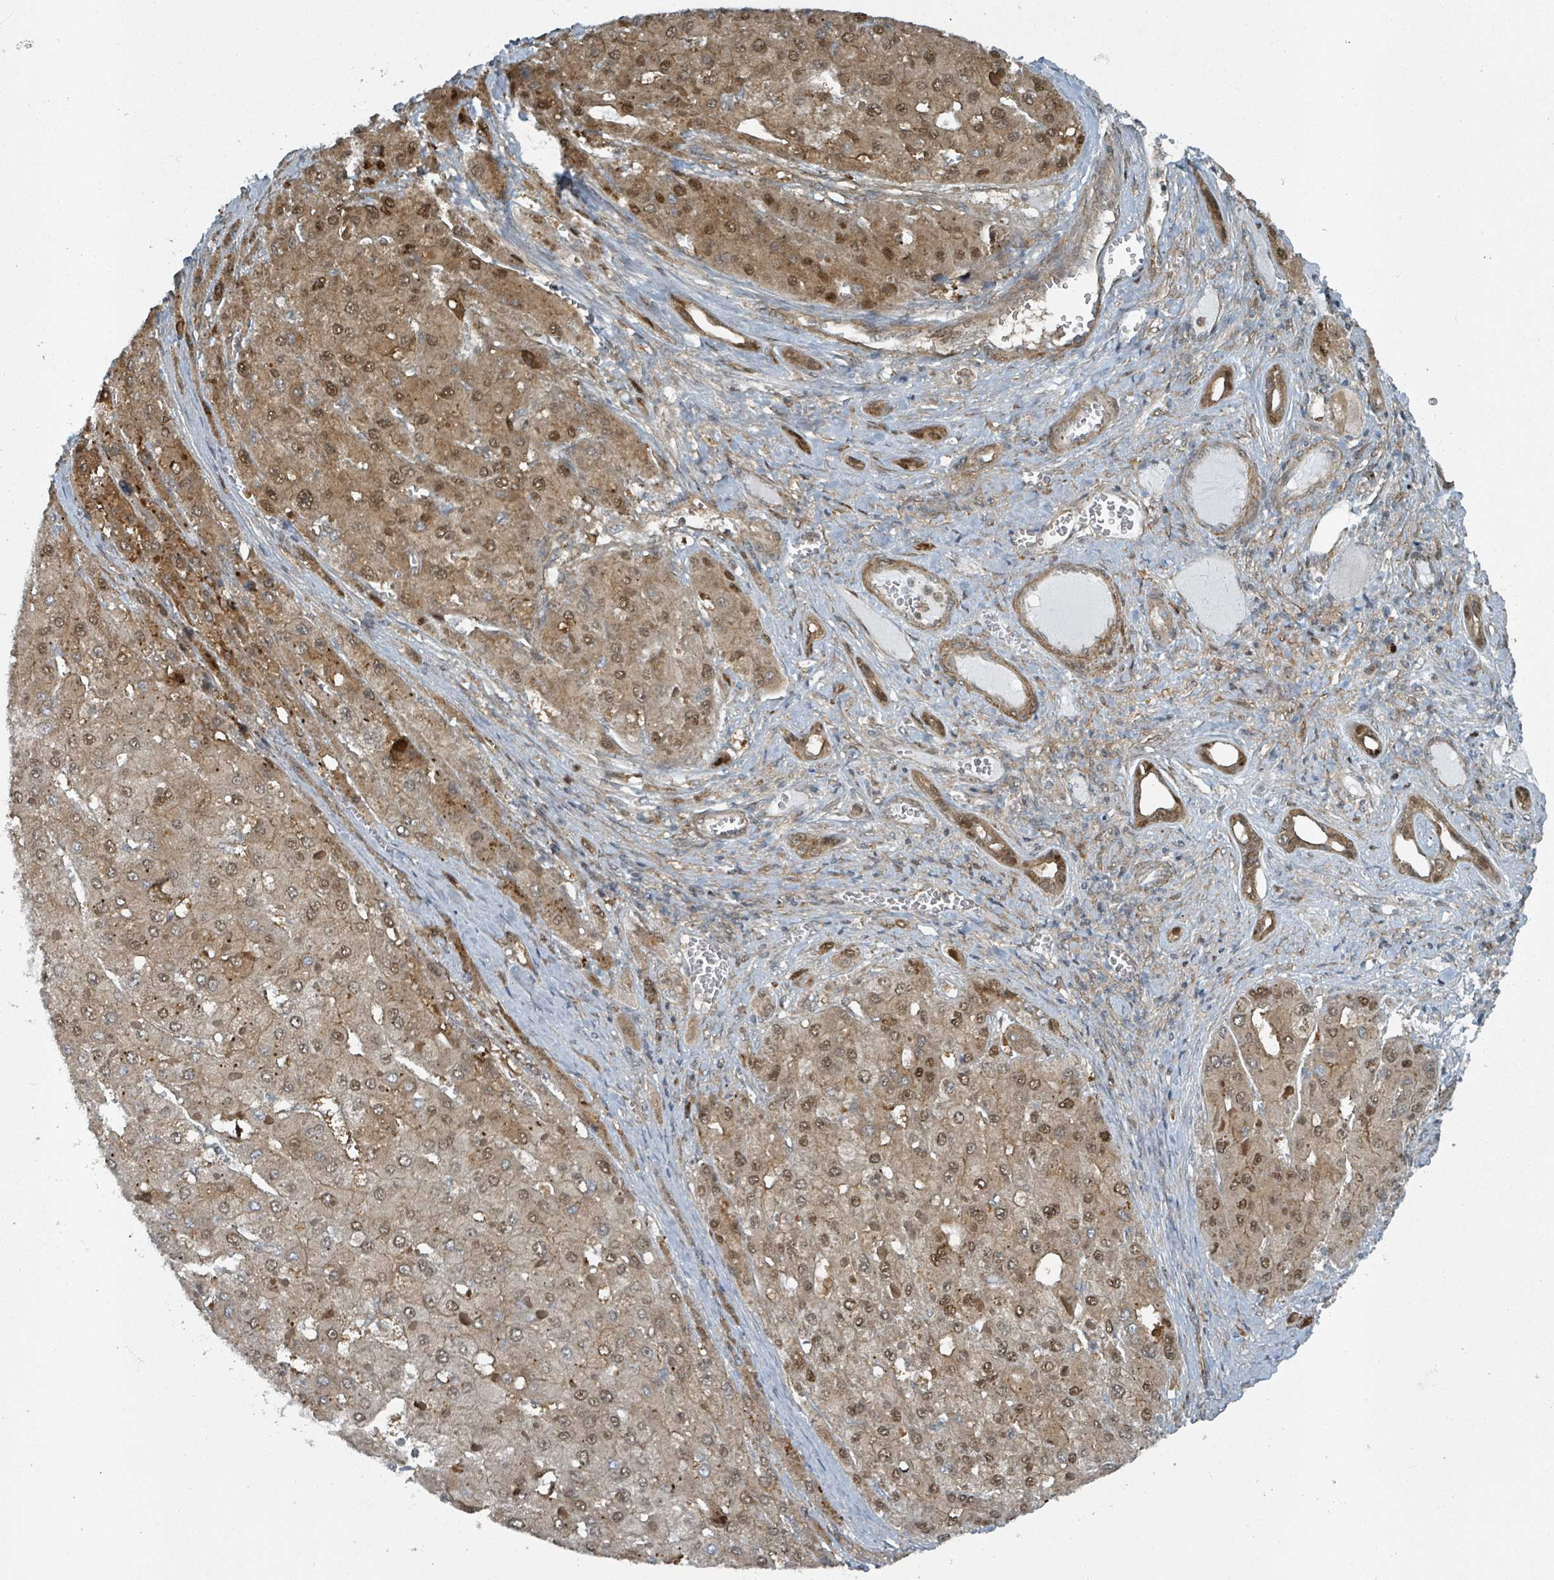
{"staining": {"intensity": "moderate", "quantity": ">75%", "location": "cytoplasmic/membranous,nuclear"}, "tissue": "liver cancer", "cell_type": "Tumor cells", "image_type": "cancer", "snomed": [{"axis": "morphology", "description": "Carcinoma, Hepatocellular, NOS"}, {"axis": "topography", "description": "Liver"}], "caption": "Immunohistochemistry (DAB) staining of liver hepatocellular carcinoma displays moderate cytoplasmic/membranous and nuclear protein expression in approximately >75% of tumor cells.", "gene": "RHPN2", "patient": {"sex": "female", "age": 73}}